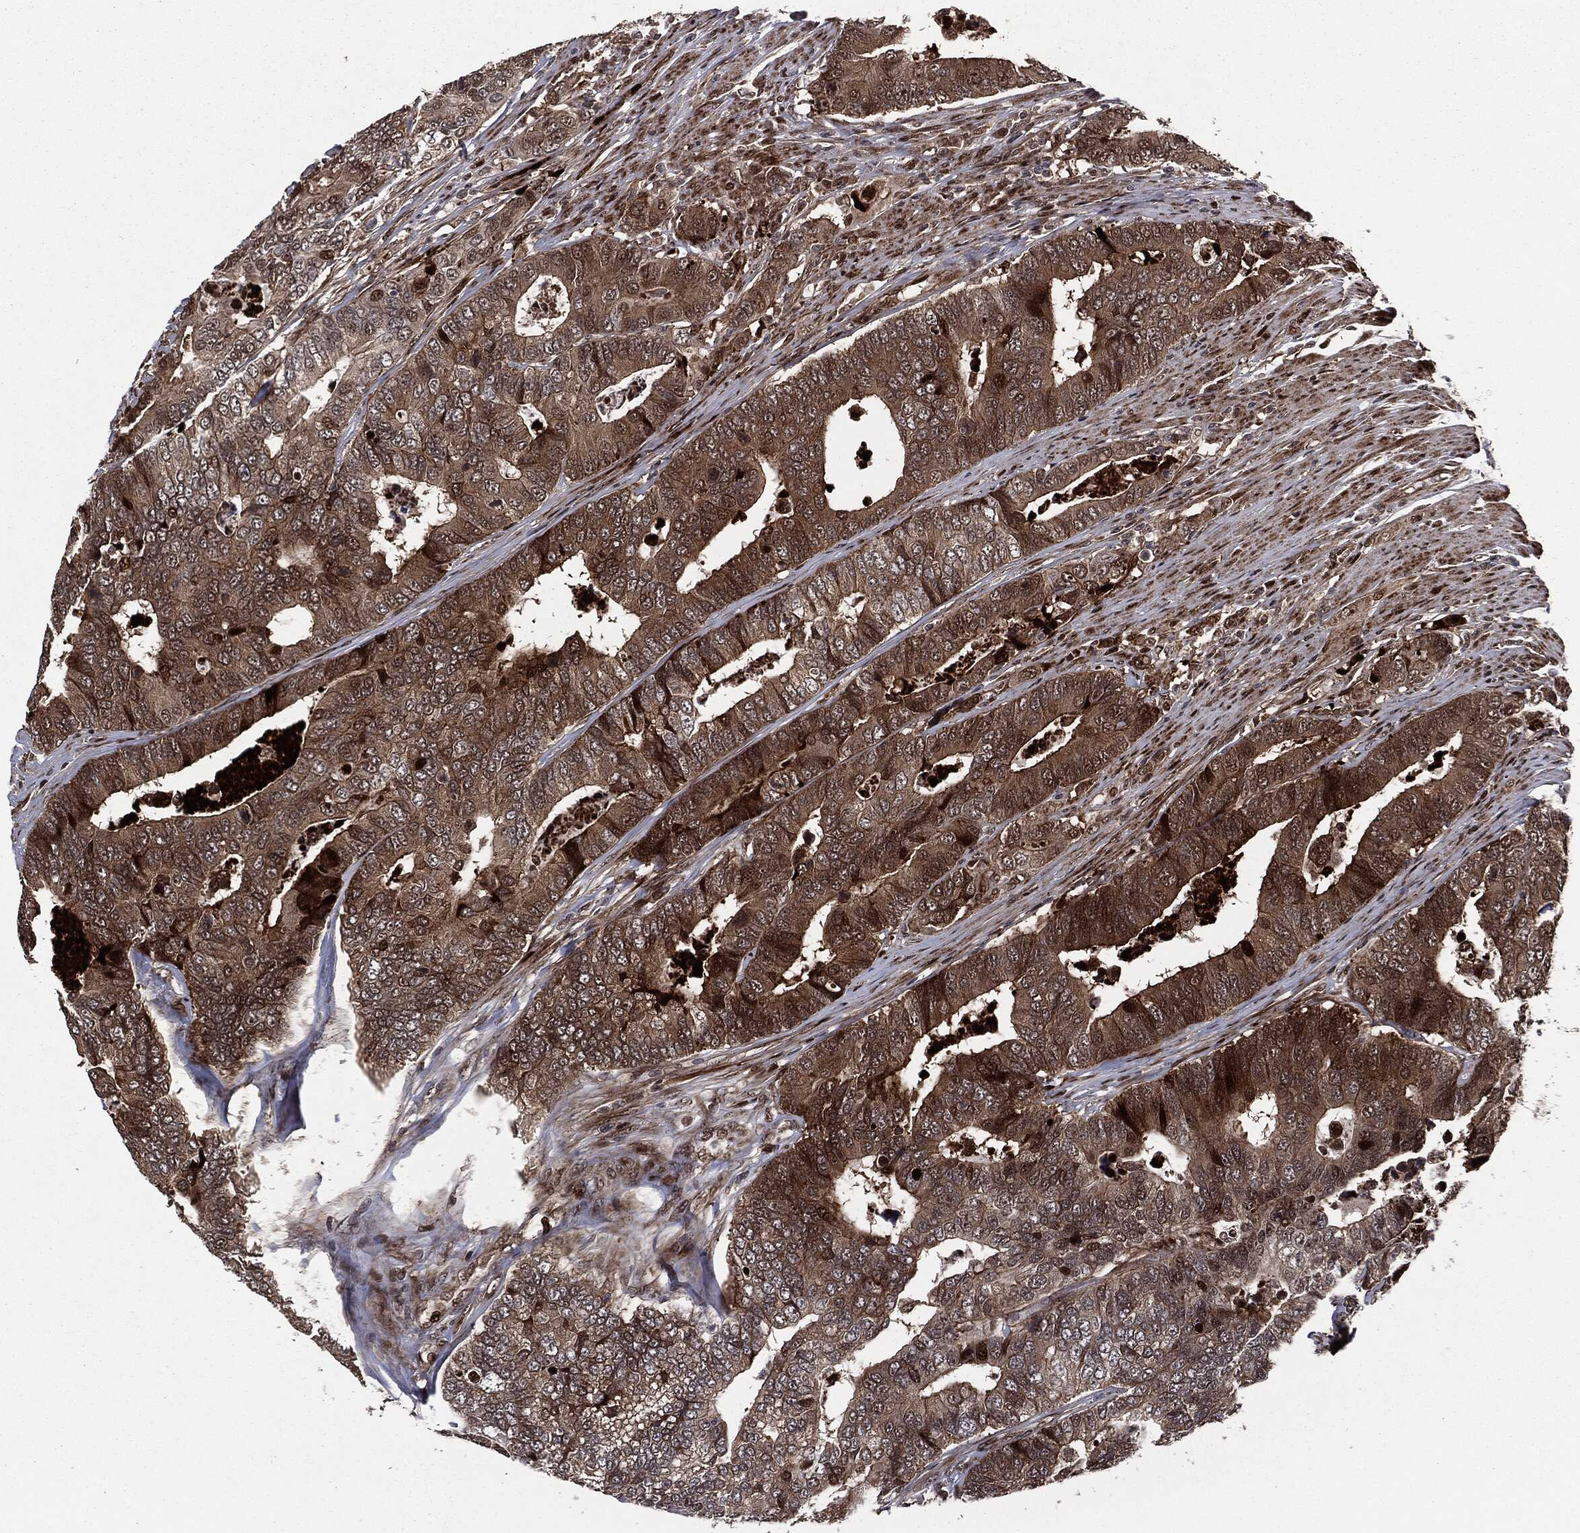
{"staining": {"intensity": "moderate", "quantity": ">75%", "location": "cytoplasmic/membranous,nuclear"}, "tissue": "colorectal cancer", "cell_type": "Tumor cells", "image_type": "cancer", "snomed": [{"axis": "morphology", "description": "Adenocarcinoma, NOS"}, {"axis": "topography", "description": "Colon"}], "caption": "This micrograph exhibits colorectal cancer stained with immunohistochemistry to label a protein in brown. The cytoplasmic/membranous and nuclear of tumor cells show moderate positivity for the protein. Nuclei are counter-stained blue.", "gene": "SMAD4", "patient": {"sex": "female", "age": 72}}